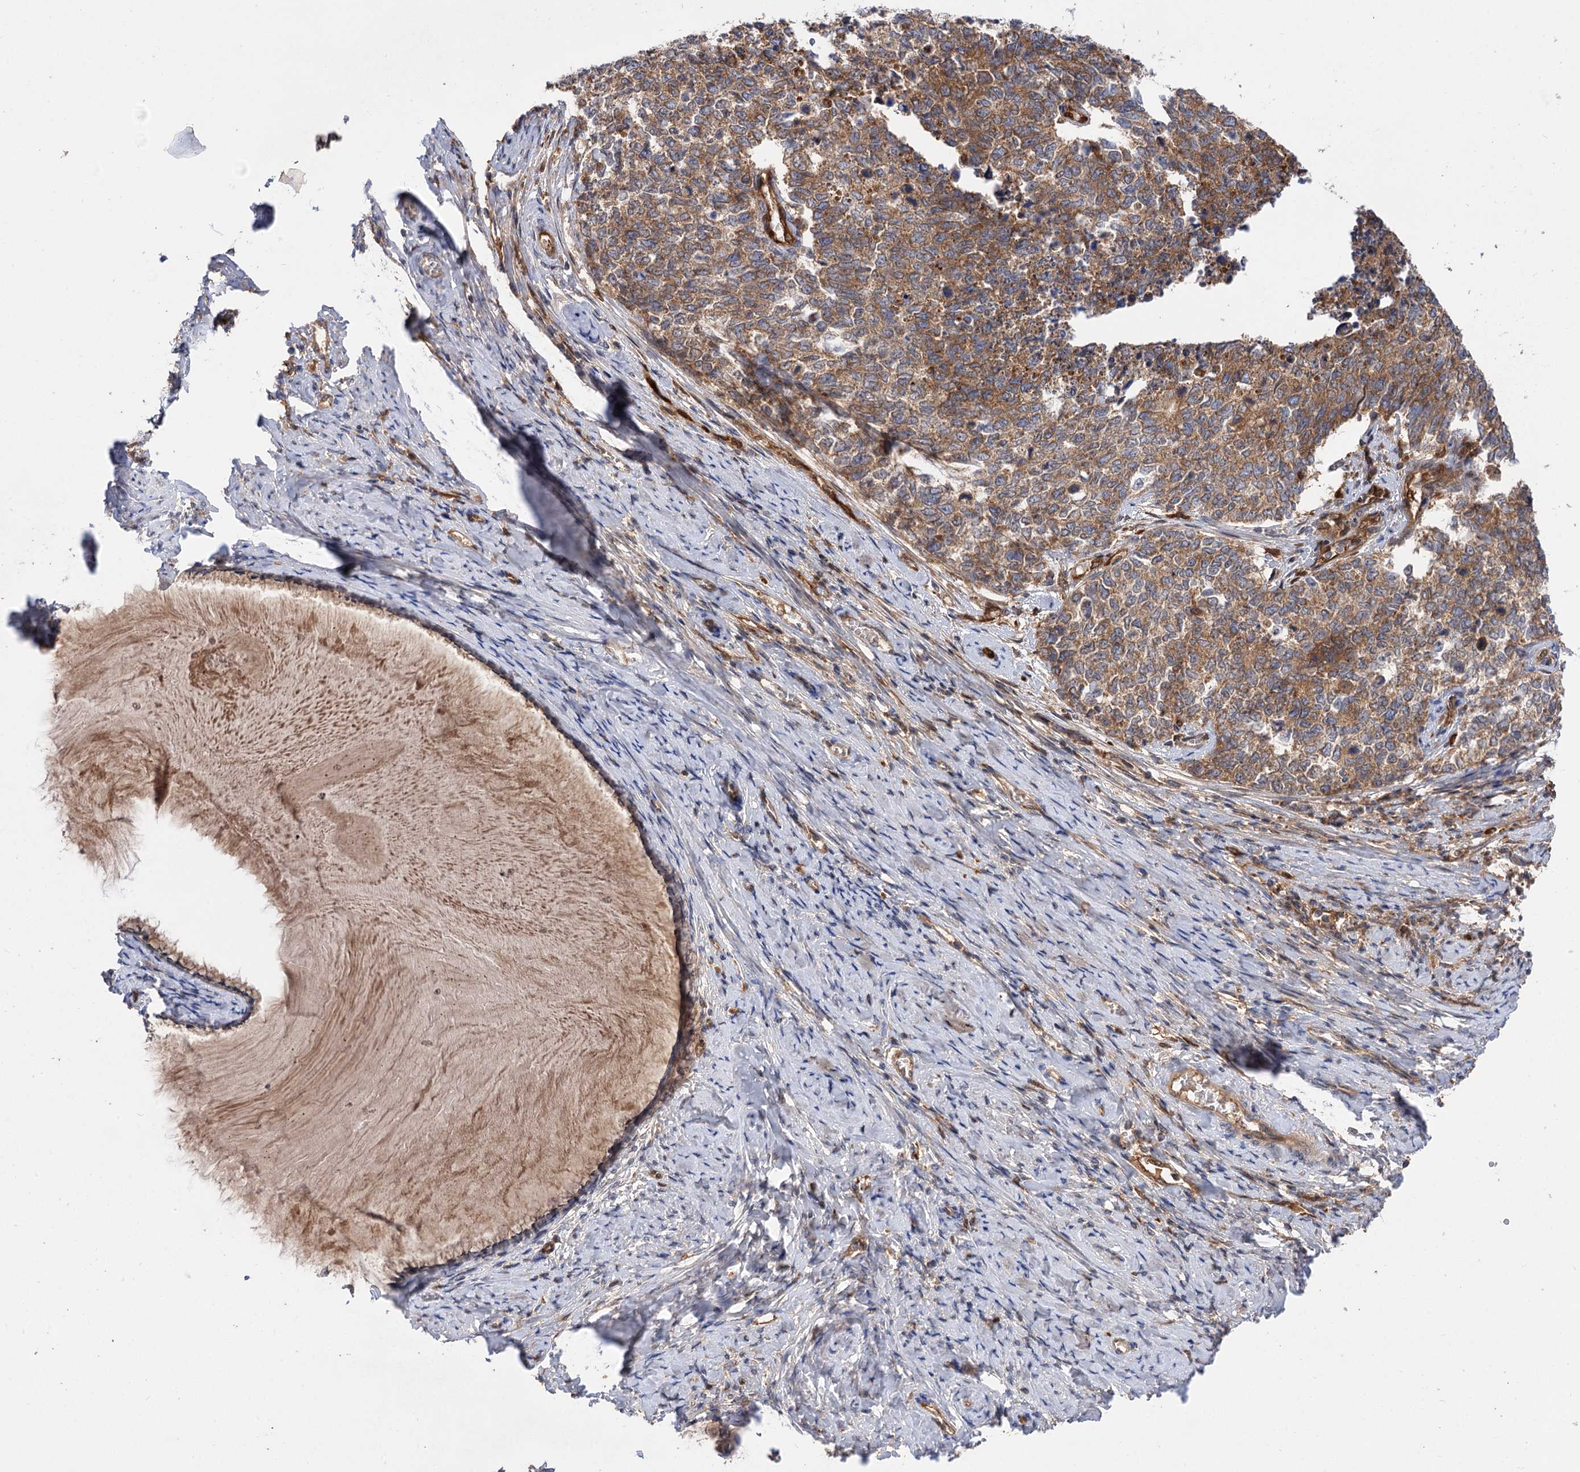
{"staining": {"intensity": "moderate", "quantity": ">75%", "location": "cytoplasmic/membranous"}, "tissue": "cervical cancer", "cell_type": "Tumor cells", "image_type": "cancer", "snomed": [{"axis": "morphology", "description": "Squamous cell carcinoma, NOS"}, {"axis": "topography", "description": "Cervix"}], "caption": "Protein expression analysis of squamous cell carcinoma (cervical) shows moderate cytoplasmic/membranous staining in approximately >75% of tumor cells.", "gene": "PATL1", "patient": {"sex": "female", "age": 63}}